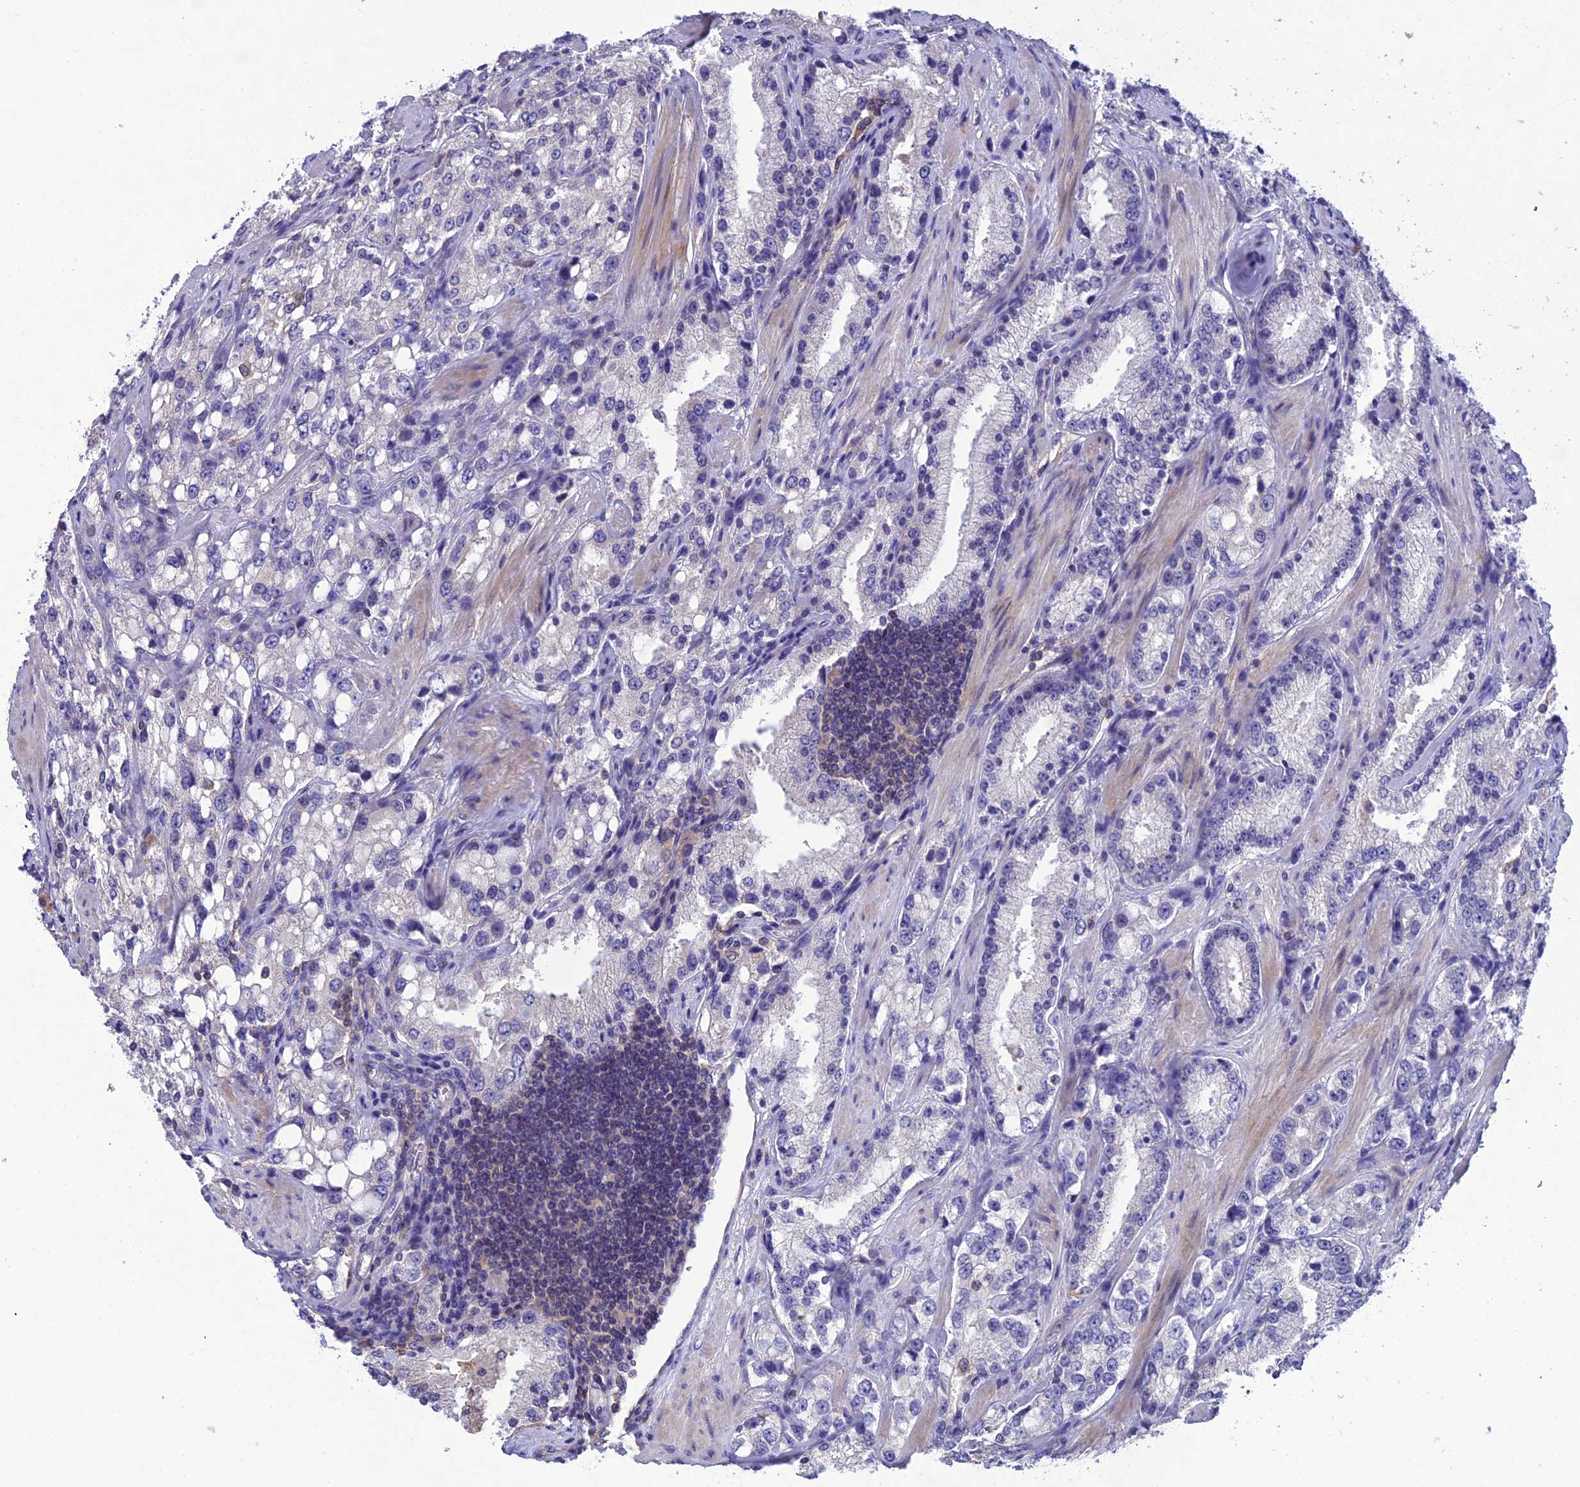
{"staining": {"intensity": "negative", "quantity": "none", "location": "none"}, "tissue": "prostate cancer", "cell_type": "Tumor cells", "image_type": "cancer", "snomed": [{"axis": "morphology", "description": "Adenocarcinoma, High grade"}, {"axis": "topography", "description": "Prostate"}], "caption": "Immunohistochemistry (IHC) image of human adenocarcinoma (high-grade) (prostate) stained for a protein (brown), which displays no expression in tumor cells.", "gene": "SNX24", "patient": {"sex": "male", "age": 66}}